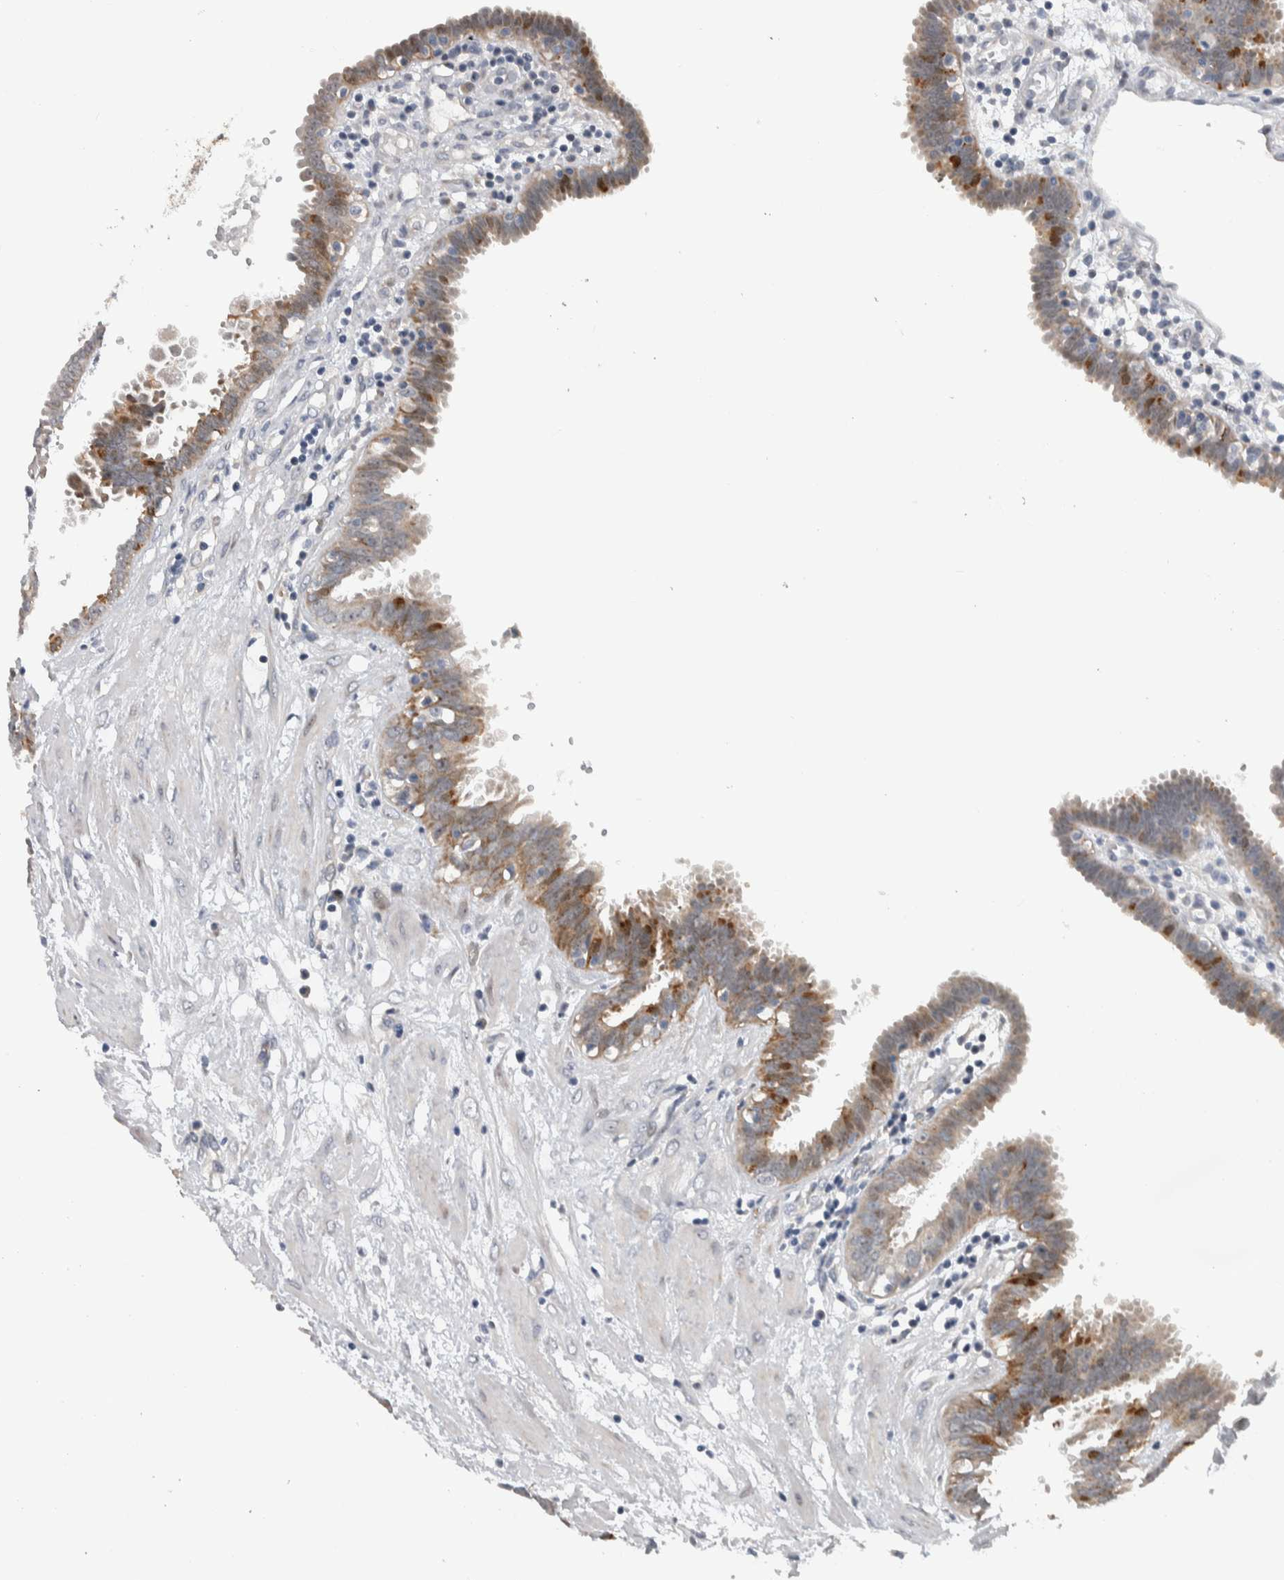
{"staining": {"intensity": "moderate", "quantity": ">75%", "location": "cytoplasmic/membranous"}, "tissue": "fallopian tube", "cell_type": "Glandular cells", "image_type": "normal", "snomed": [{"axis": "morphology", "description": "Normal tissue, NOS"}, {"axis": "topography", "description": "Fallopian tube"}, {"axis": "topography", "description": "Placenta"}], "caption": "Glandular cells exhibit moderate cytoplasmic/membranous expression in about >75% of cells in benign fallopian tube. (DAB IHC with brightfield microscopy, high magnification).", "gene": "PRRG4", "patient": {"sex": "female", "age": 32}}